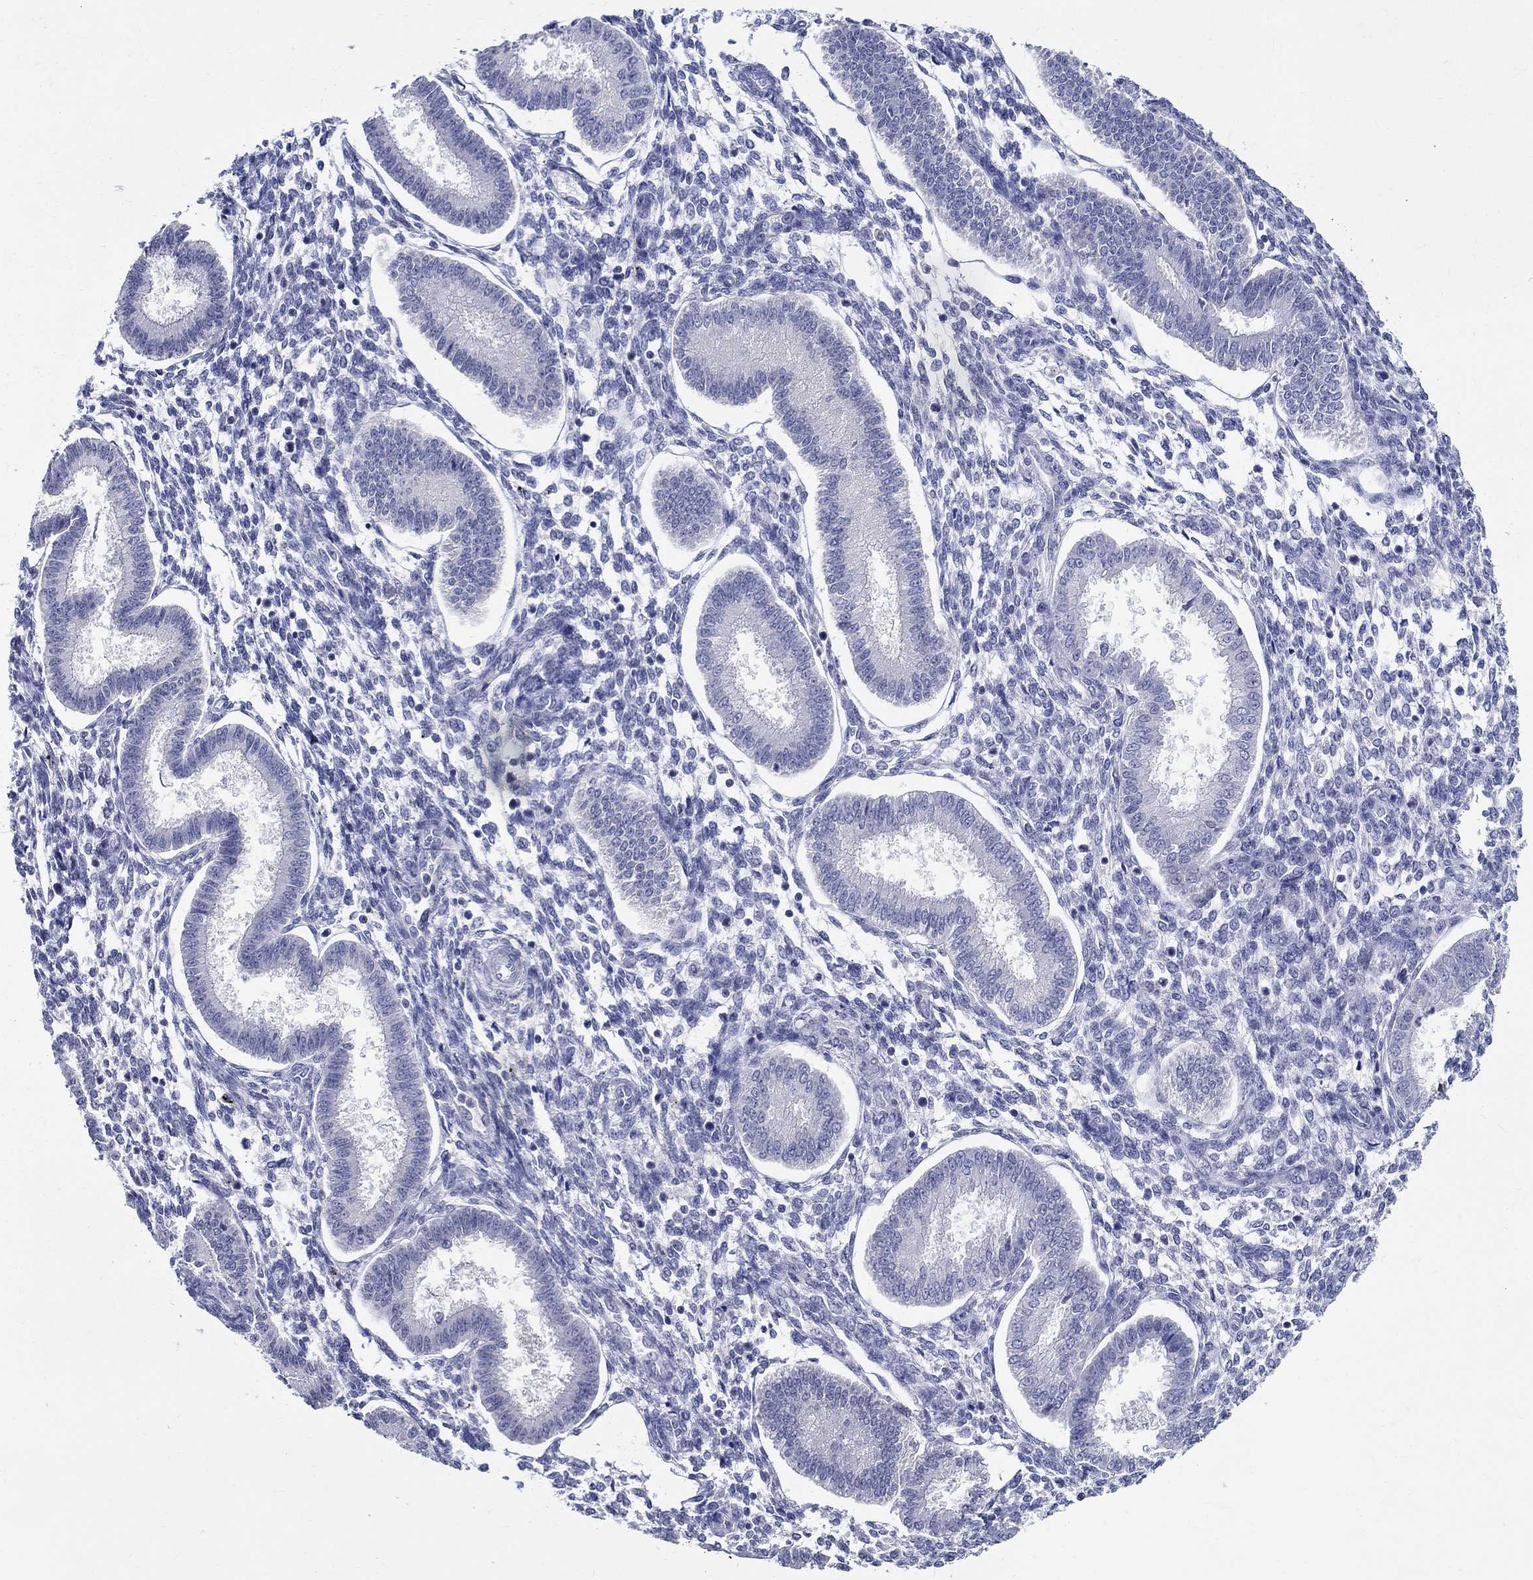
{"staining": {"intensity": "negative", "quantity": "none", "location": "none"}, "tissue": "endometrium", "cell_type": "Cells in endometrial stroma", "image_type": "normal", "snomed": [{"axis": "morphology", "description": "Normal tissue, NOS"}, {"axis": "topography", "description": "Endometrium"}], "caption": "High magnification brightfield microscopy of normal endometrium stained with DAB (brown) and counterstained with hematoxylin (blue): cells in endometrial stroma show no significant expression. Nuclei are stained in blue.", "gene": "CETN1", "patient": {"sex": "female", "age": 43}}